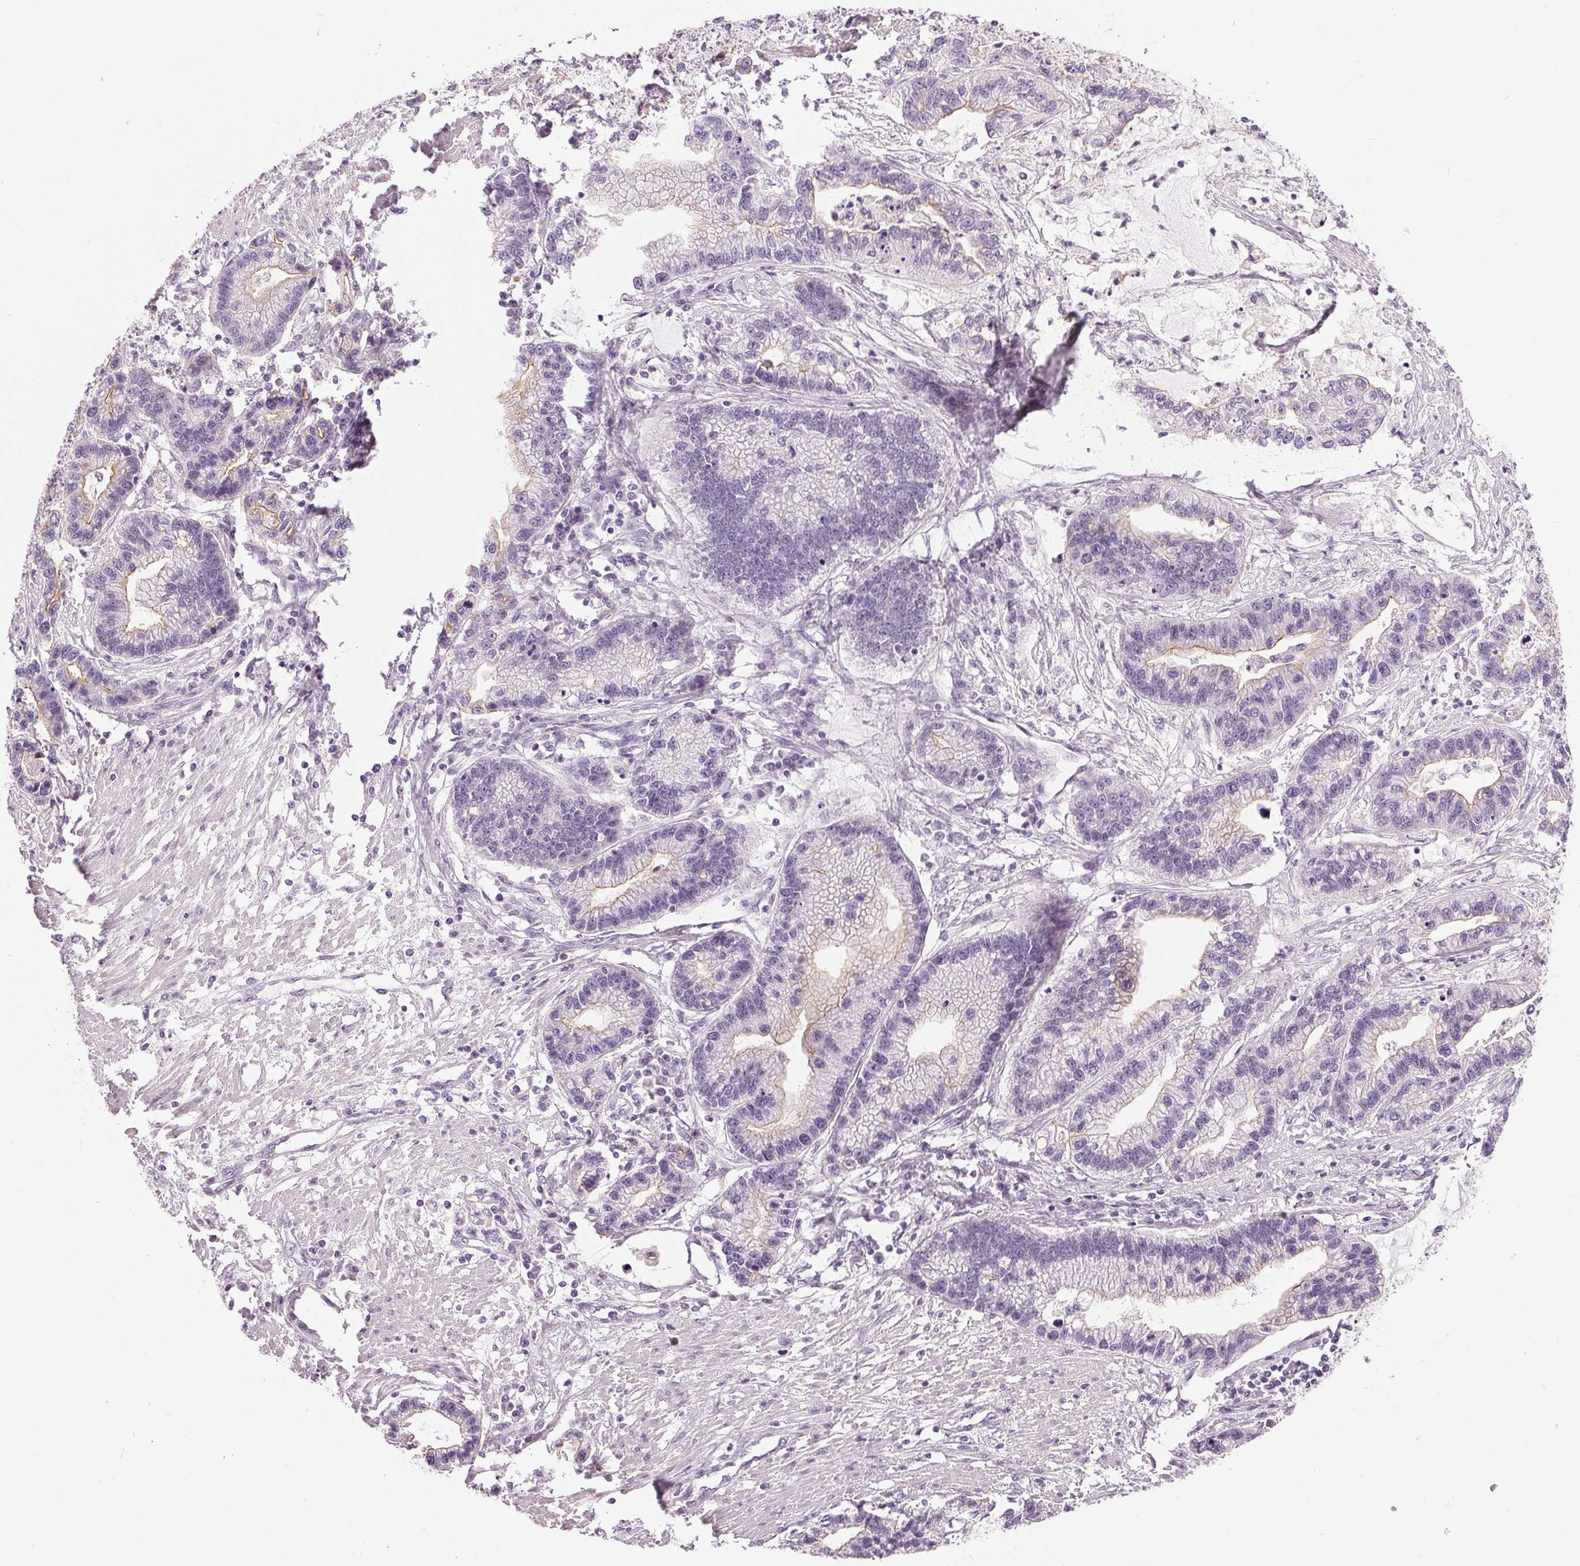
{"staining": {"intensity": "moderate", "quantity": "25%-75%", "location": "cytoplasmic/membranous"}, "tissue": "stomach cancer", "cell_type": "Tumor cells", "image_type": "cancer", "snomed": [{"axis": "morphology", "description": "Adenocarcinoma, NOS"}, {"axis": "topography", "description": "Stomach"}], "caption": "Adenocarcinoma (stomach) stained with DAB (3,3'-diaminobenzidine) immunohistochemistry exhibits medium levels of moderate cytoplasmic/membranous positivity in about 25%-75% of tumor cells. The staining was performed using DAB to visualize the protein expression in brown, while the nuclei were stained in blue with hematoxylin (Magnification: 20x).", "gene": "MISP", "patient": {"sex": "male", "age": 83}}